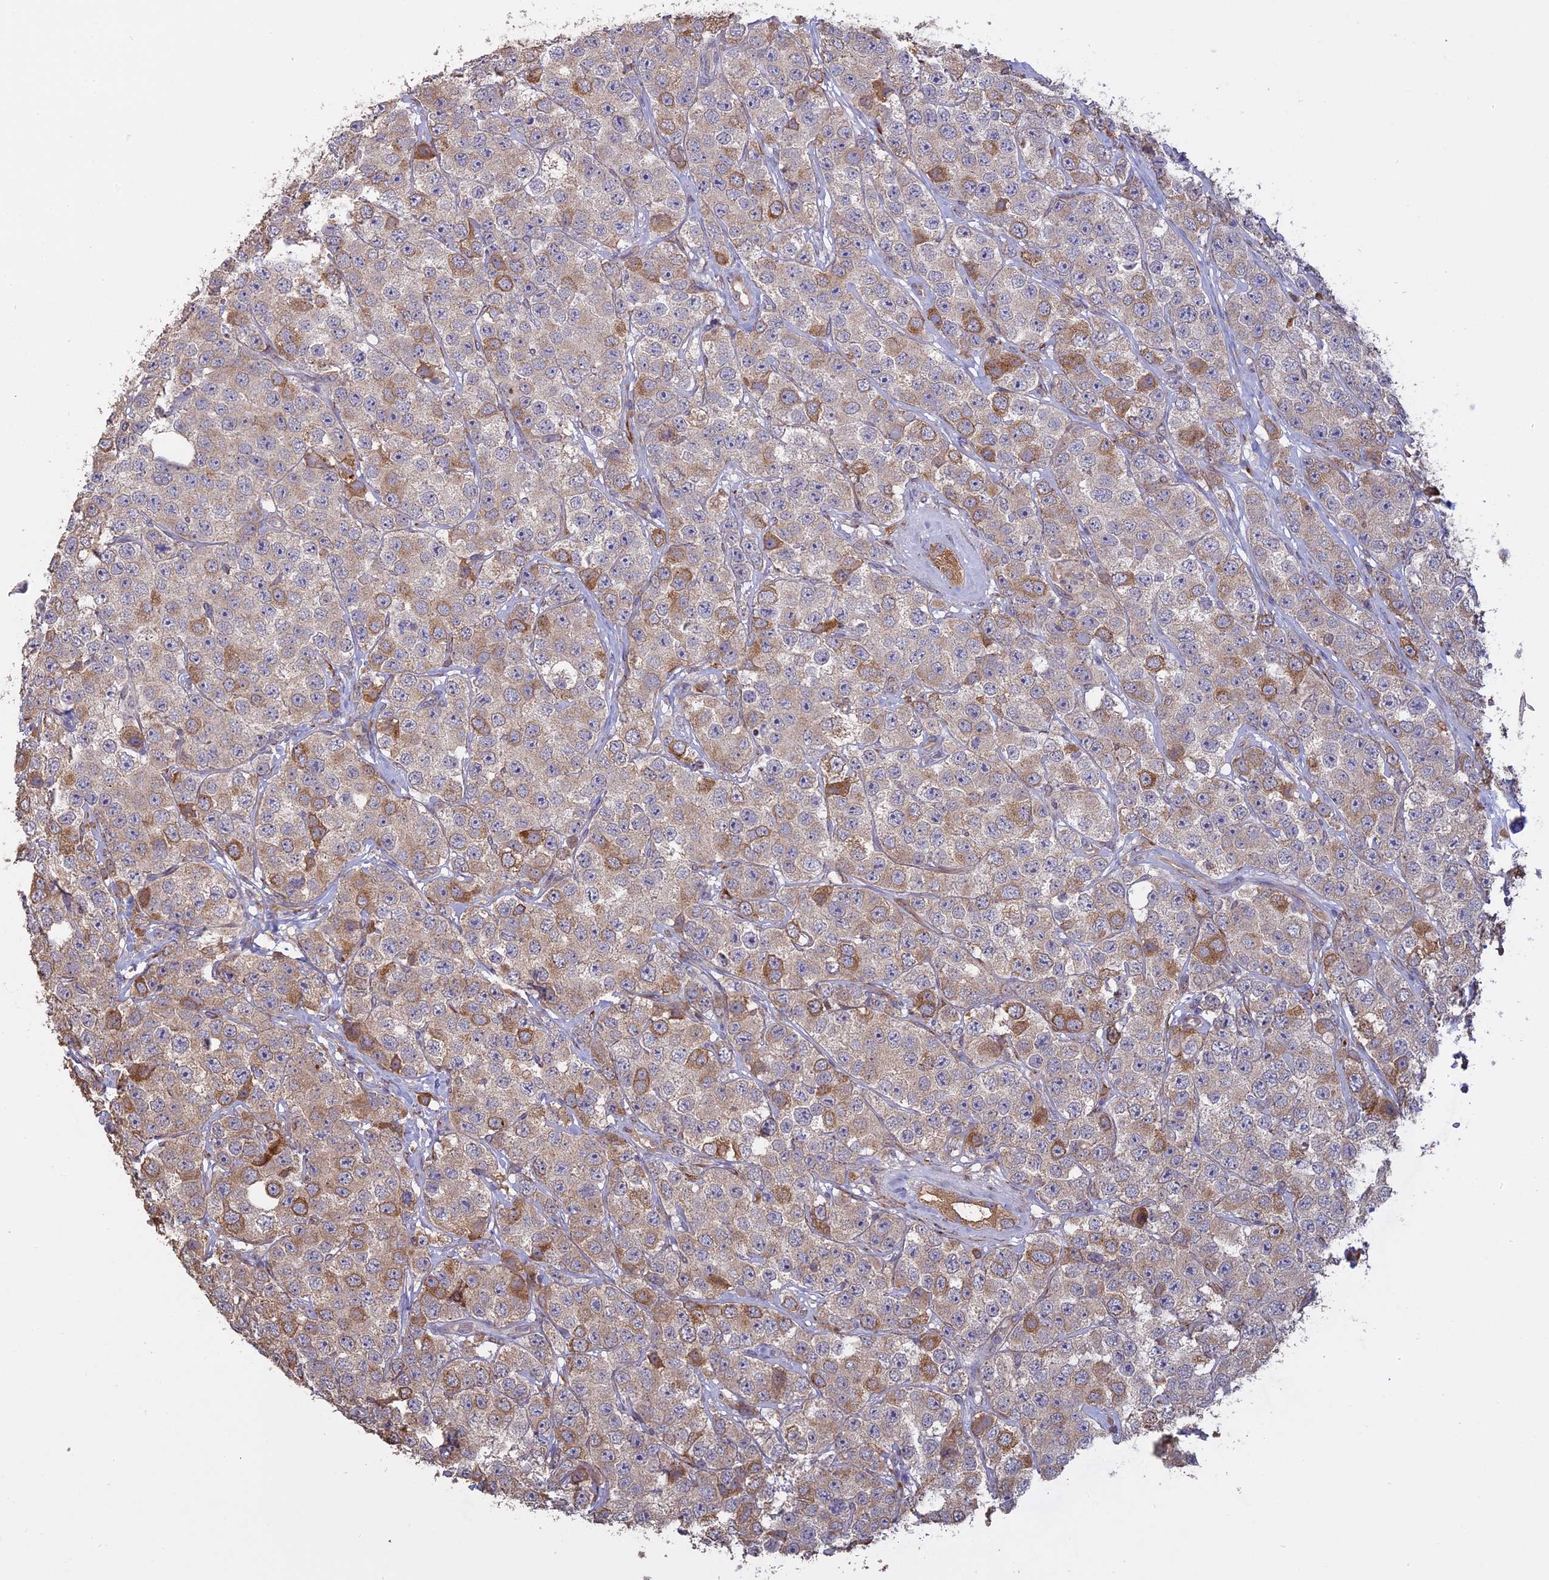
{"staining": {"intensity": "moderate", "quantity": "25%-75%", "location": "cytoplasmic/membranous"}, "tissue": "testis cancer", "cell_type": "Tumor cells", "image_type": "cancer", "snomed": [{"axis": "morphology", "description": "Seminoma, NOS"}, {"axis": "topography", "description": "Testis"}], "caption": "Testis cancer (seminoma) stained for a protein (brown) shows moderate cytoplasmic/membranous positive positivity in approximately 25%-75% of tumor cells.", "gene": "PPIC", "patient": {"sex": "male", "age": 28}}